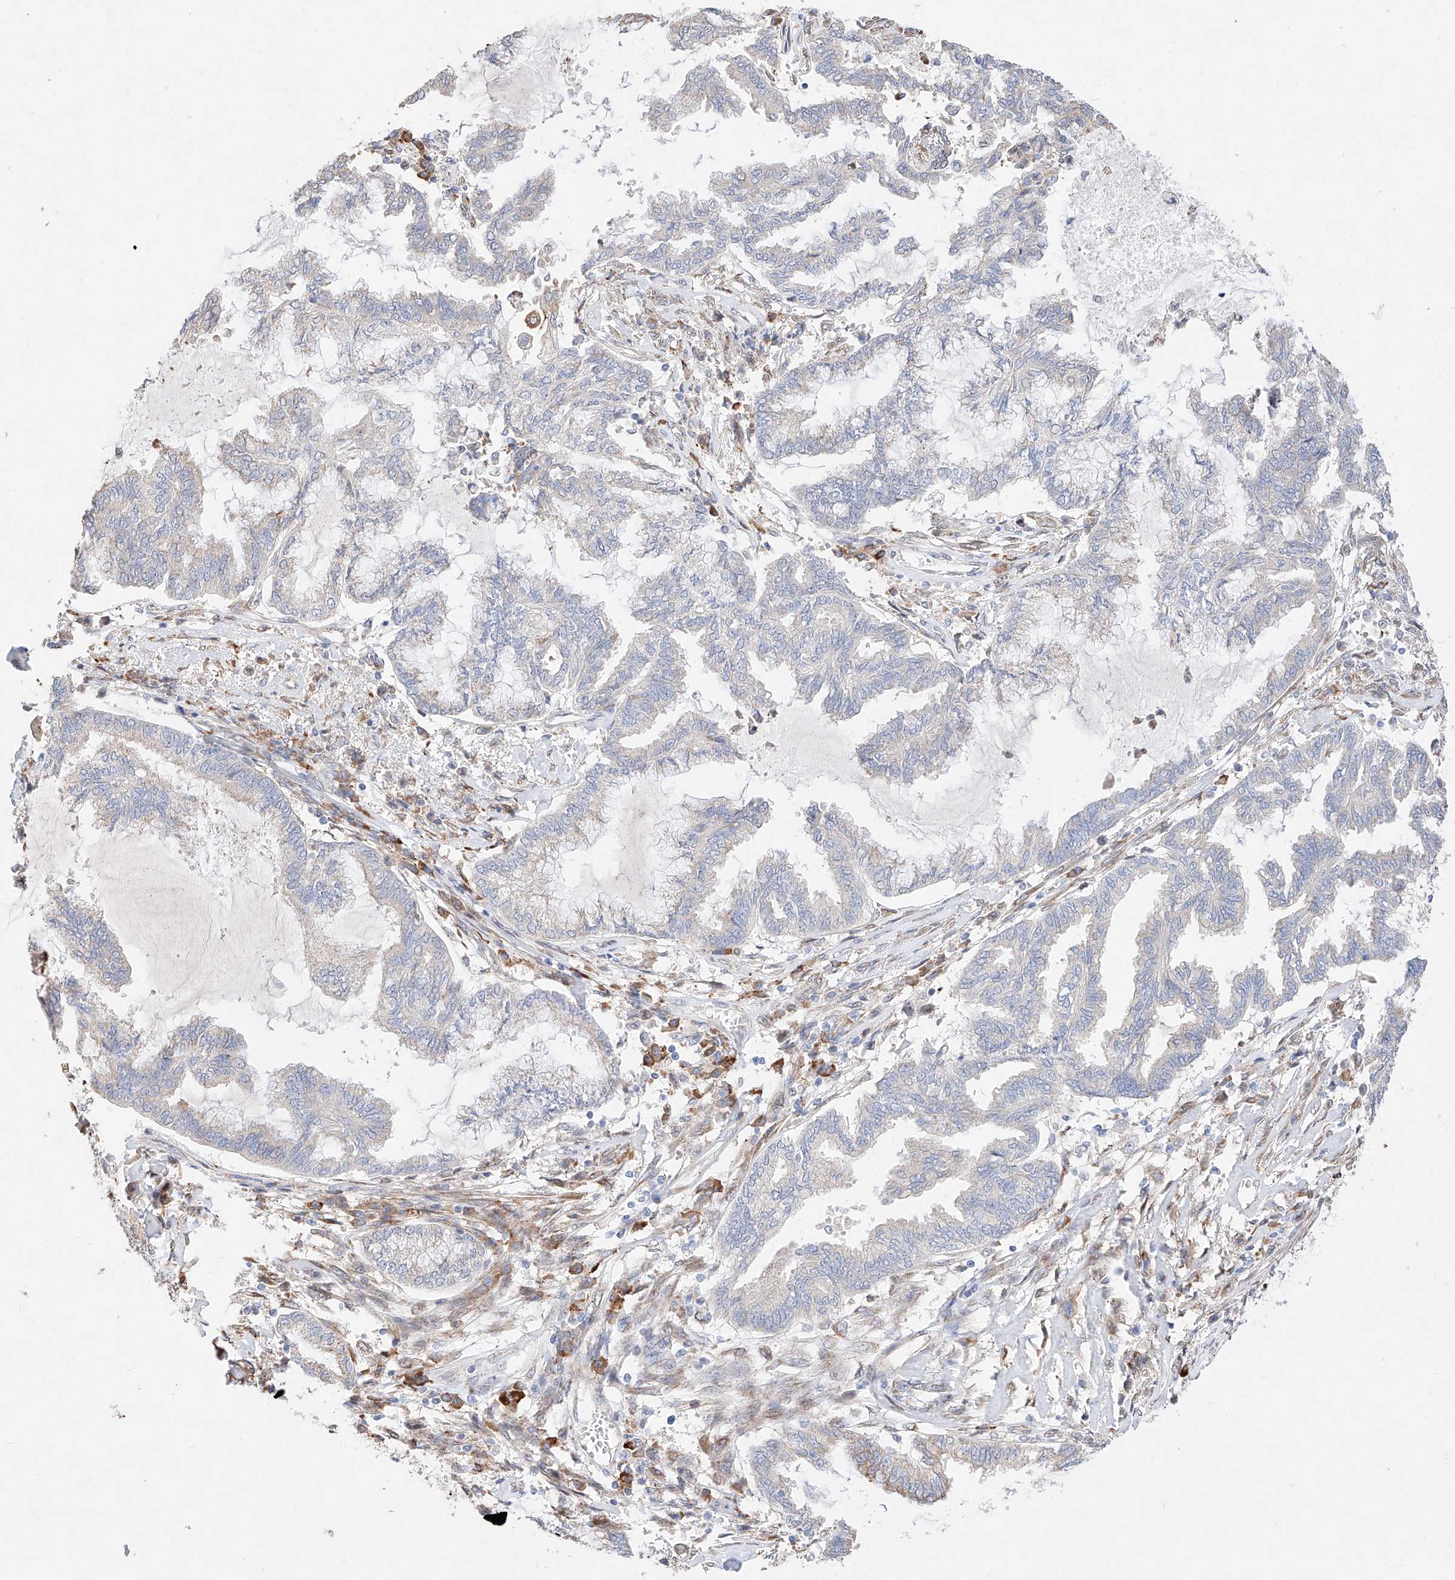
{"staining": {"intensity": "negative", "quantity": "none", "location": "none"}, "tissue": "endometrial cancer", "cell_type": "Tumor cells", "image_type": "cancer", "snomed": [{"axis": "morphology", "description": "Adenocarcinoma, NOS"}, {"axis": "topography", "description": "Endometrium"}], "caption": "The photomicrograph exhibits no significant positivity in tumor cells of endometrial cancer.", "gene": "ATP9B", "patient": {"sex": "female", "age": 86}}